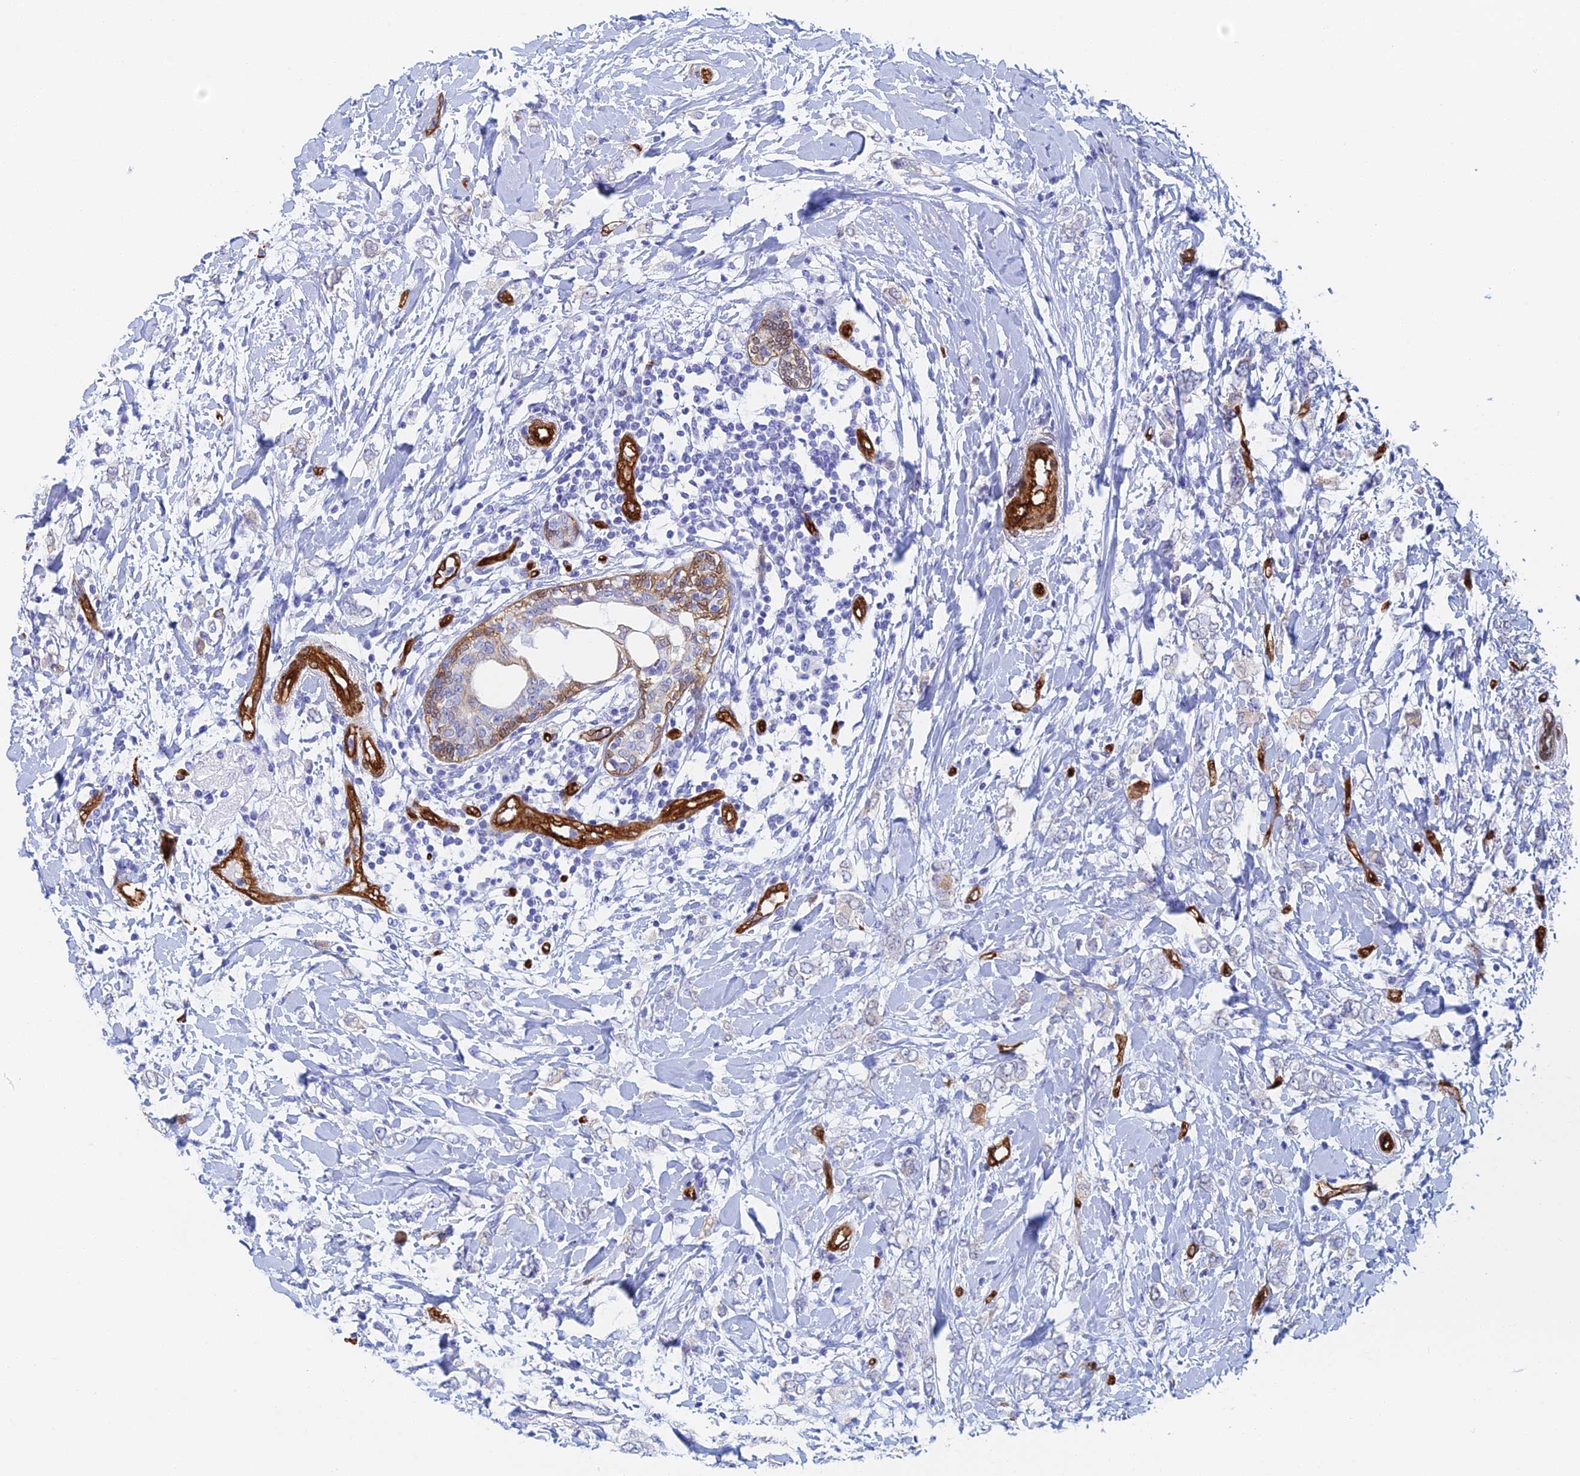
{"staining": {"intensity": "negative", "quantity": "none", "location": "none"}, "tissue": "breast cancer", "cell_type": "Tumor cells", "image_type": "cancer", "snomed": [{"axis": "morphology", "description": "Normal tissue, NOS"}, {"axis": "morphology", "description": "Lobular carcinoma"}, {"axis": "topography", "description": "Breast"}], "caption": "Immunohistochemistry (IHC) photomicrograph of human breast cancer stained for a protein (brown), which demonstrates no positivity in tumor cells. (Brightfield microscopy of DAB (3,3'-diaminobenzidine) immunohistochemistry at high magnification).", "gene": "CRIP2", "patient": {"sex": "female", "age": 47}}